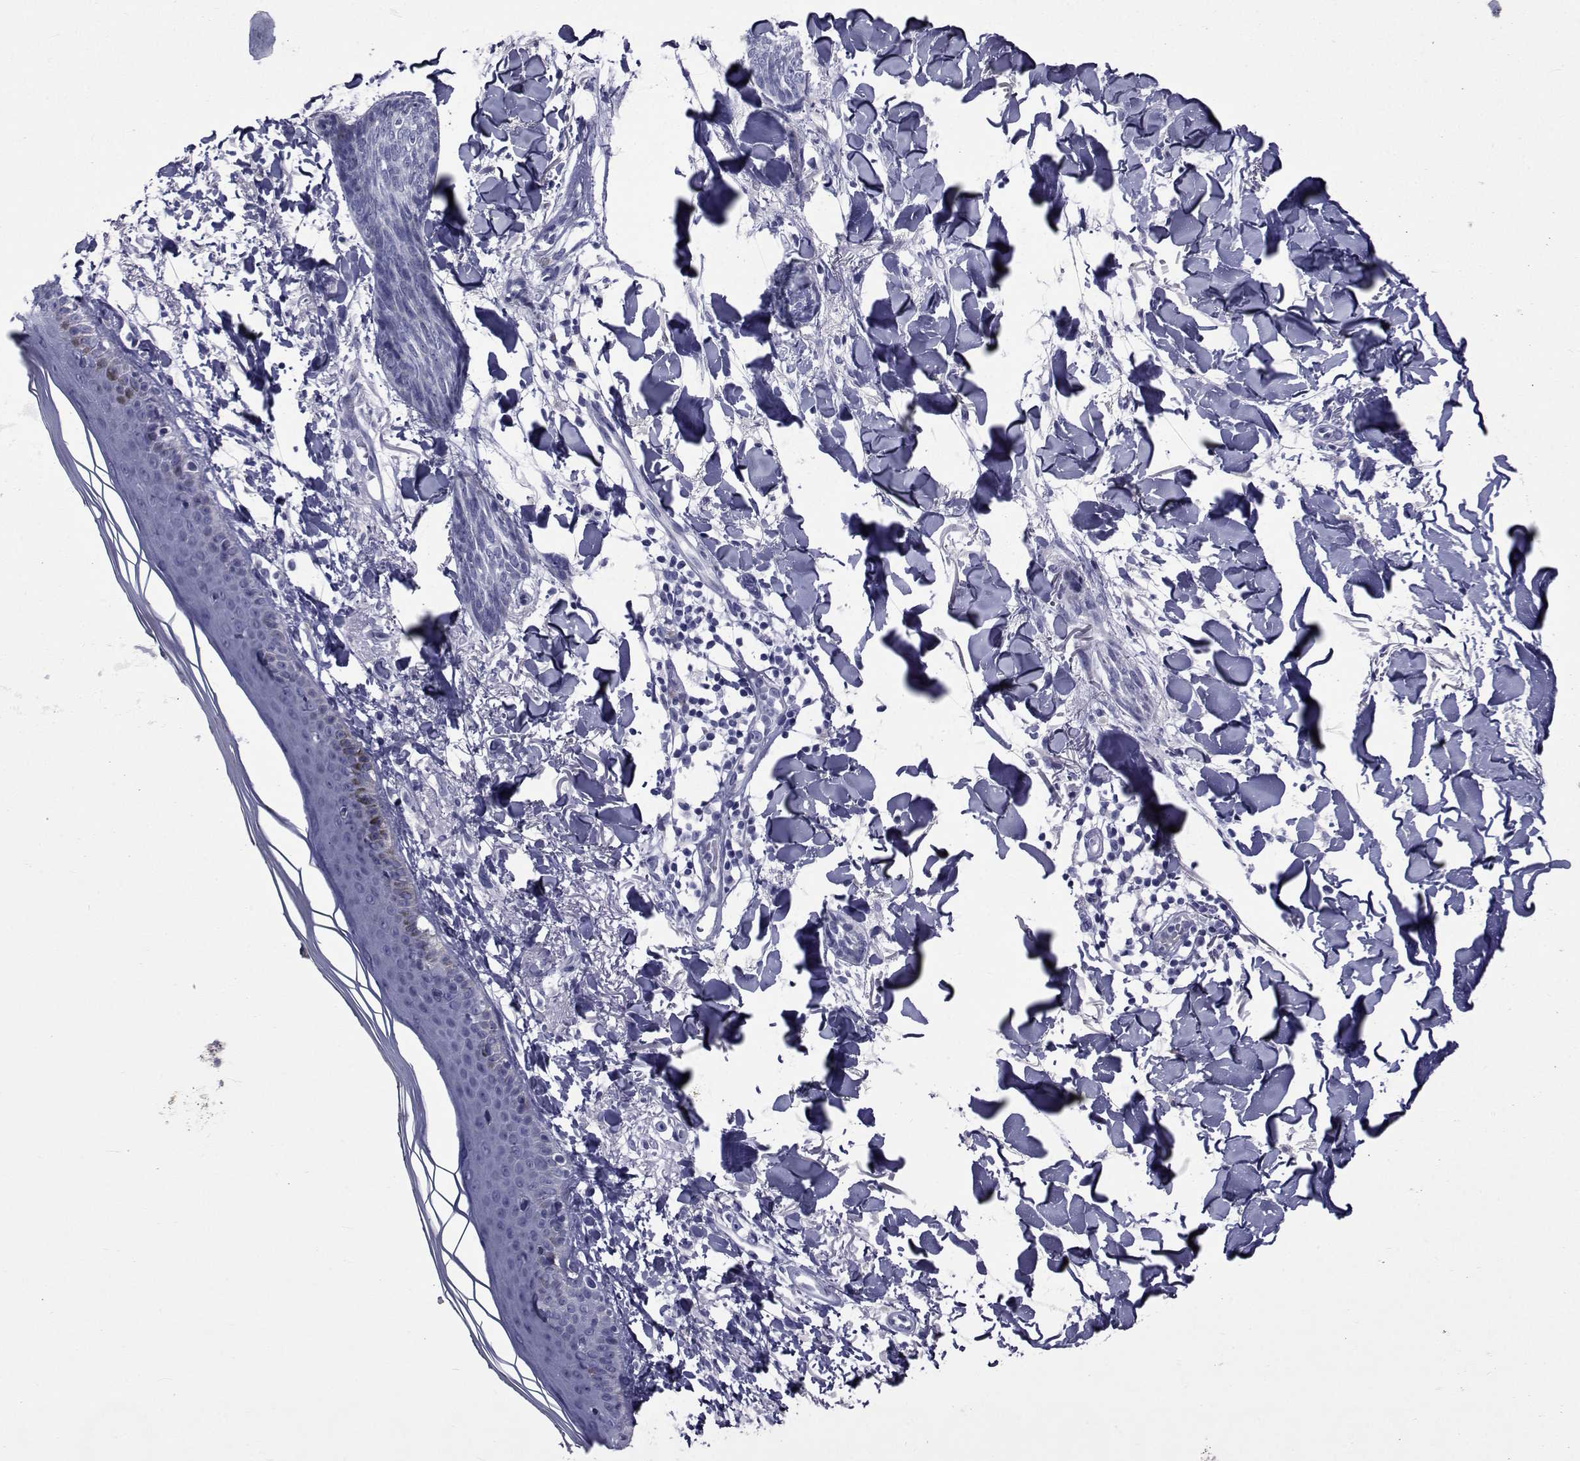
{"staining": {"intensity": "negative", "quantity": "none", "location": "none"}, "tissue": "skin cancer", "cell_type": "Tumor cells", "image_type": "cancer", "snomed": [{"axis": "morphology", "description": "Normal tissue, NOS"}, {"axis": "morphology", "description": "Basal cell carcinoma"}, {"axis": "topography", "description": "Skin"}], "caption": "Immunohistochemistry histopathology image of skin basal cell carcinoma stained for a protein (brown), which shows no expression in tumor cells.", "gene": "ROPN1", "patient": {"sex": "male", "age": 84}}